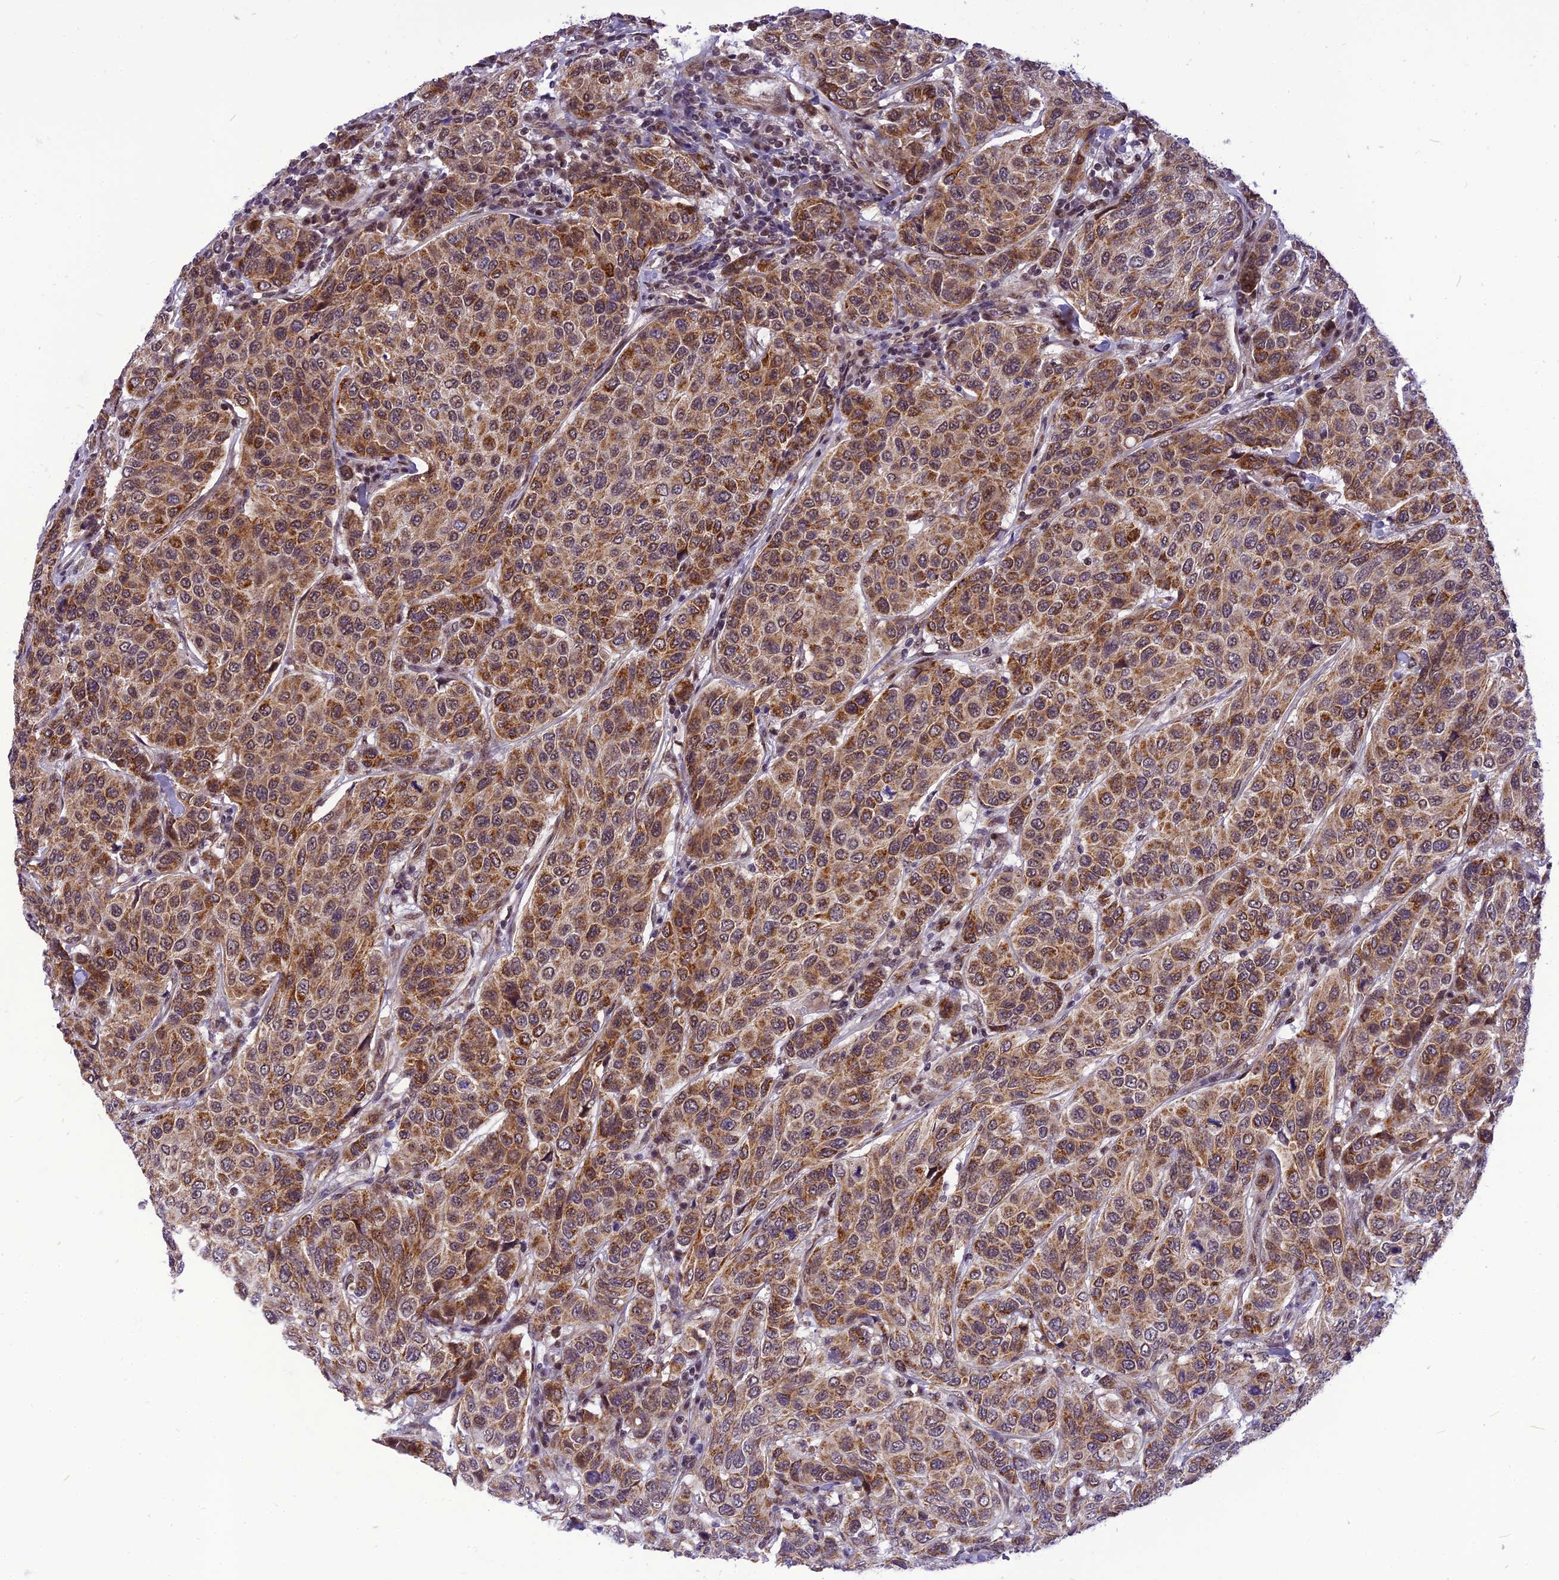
{"staining": {"intensity": "moderate", "quantity": ">75%", "location": "cytoplasmic/membranous"}, "tissue": "breast cancer", "cell_type": "Tumor cells", "image_type": "cancer", "snomed": [{"axis": "morphology", "description": "Duct carcinoma"}, {"axis": "topography", "description": "Breast"}], "caption": "Brown immunohistochemical staining in breast intraductal carcinoma reveals moderate cytoplasmic/membranous expression in about >75% of tumor cells.", "gene": "CMC1", "patient": {"sex": "female", "age": 55}}